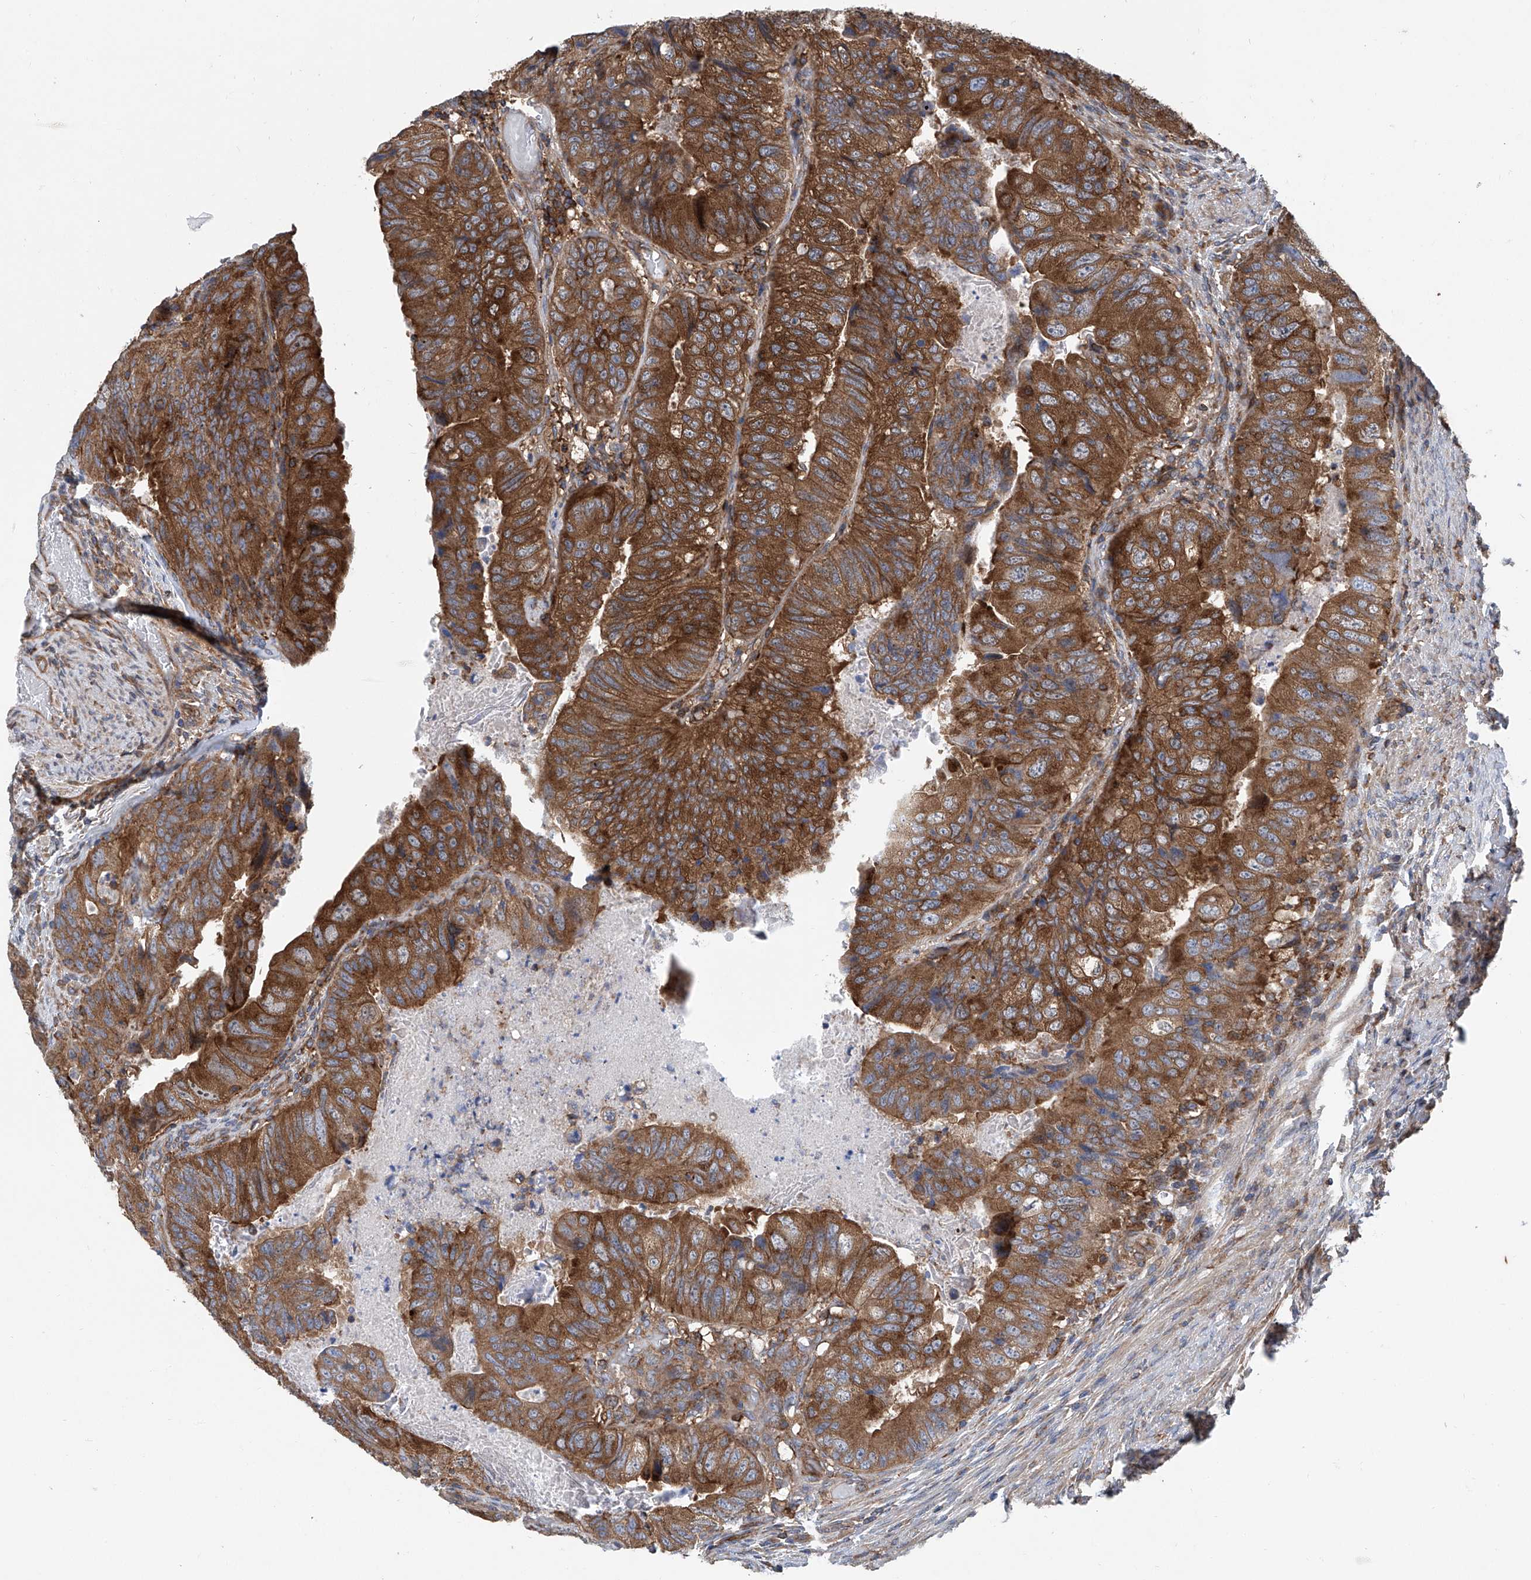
{"staining": {"intensity": "strong", "quantity": ">75%", "location": "cytoplasmic/membranous"}, "tissue": "colorectal cancer", "cell_type": "Tumor cells", "image_type": "cancer", "snomed": [{"axis": "morphology", "description": "Adenocarcinoma, NOS"}, {"axis": "topography", "description": "Rectum"}], "caption": "Immunohistochemical staining of colorectal adenocarcinoma exhibits strong cytoplasmic/membranous protein staining in approximately >75% of tumor cells.", "gene": "SMAP1", "patient": {"sex": "male", "age": 63}}